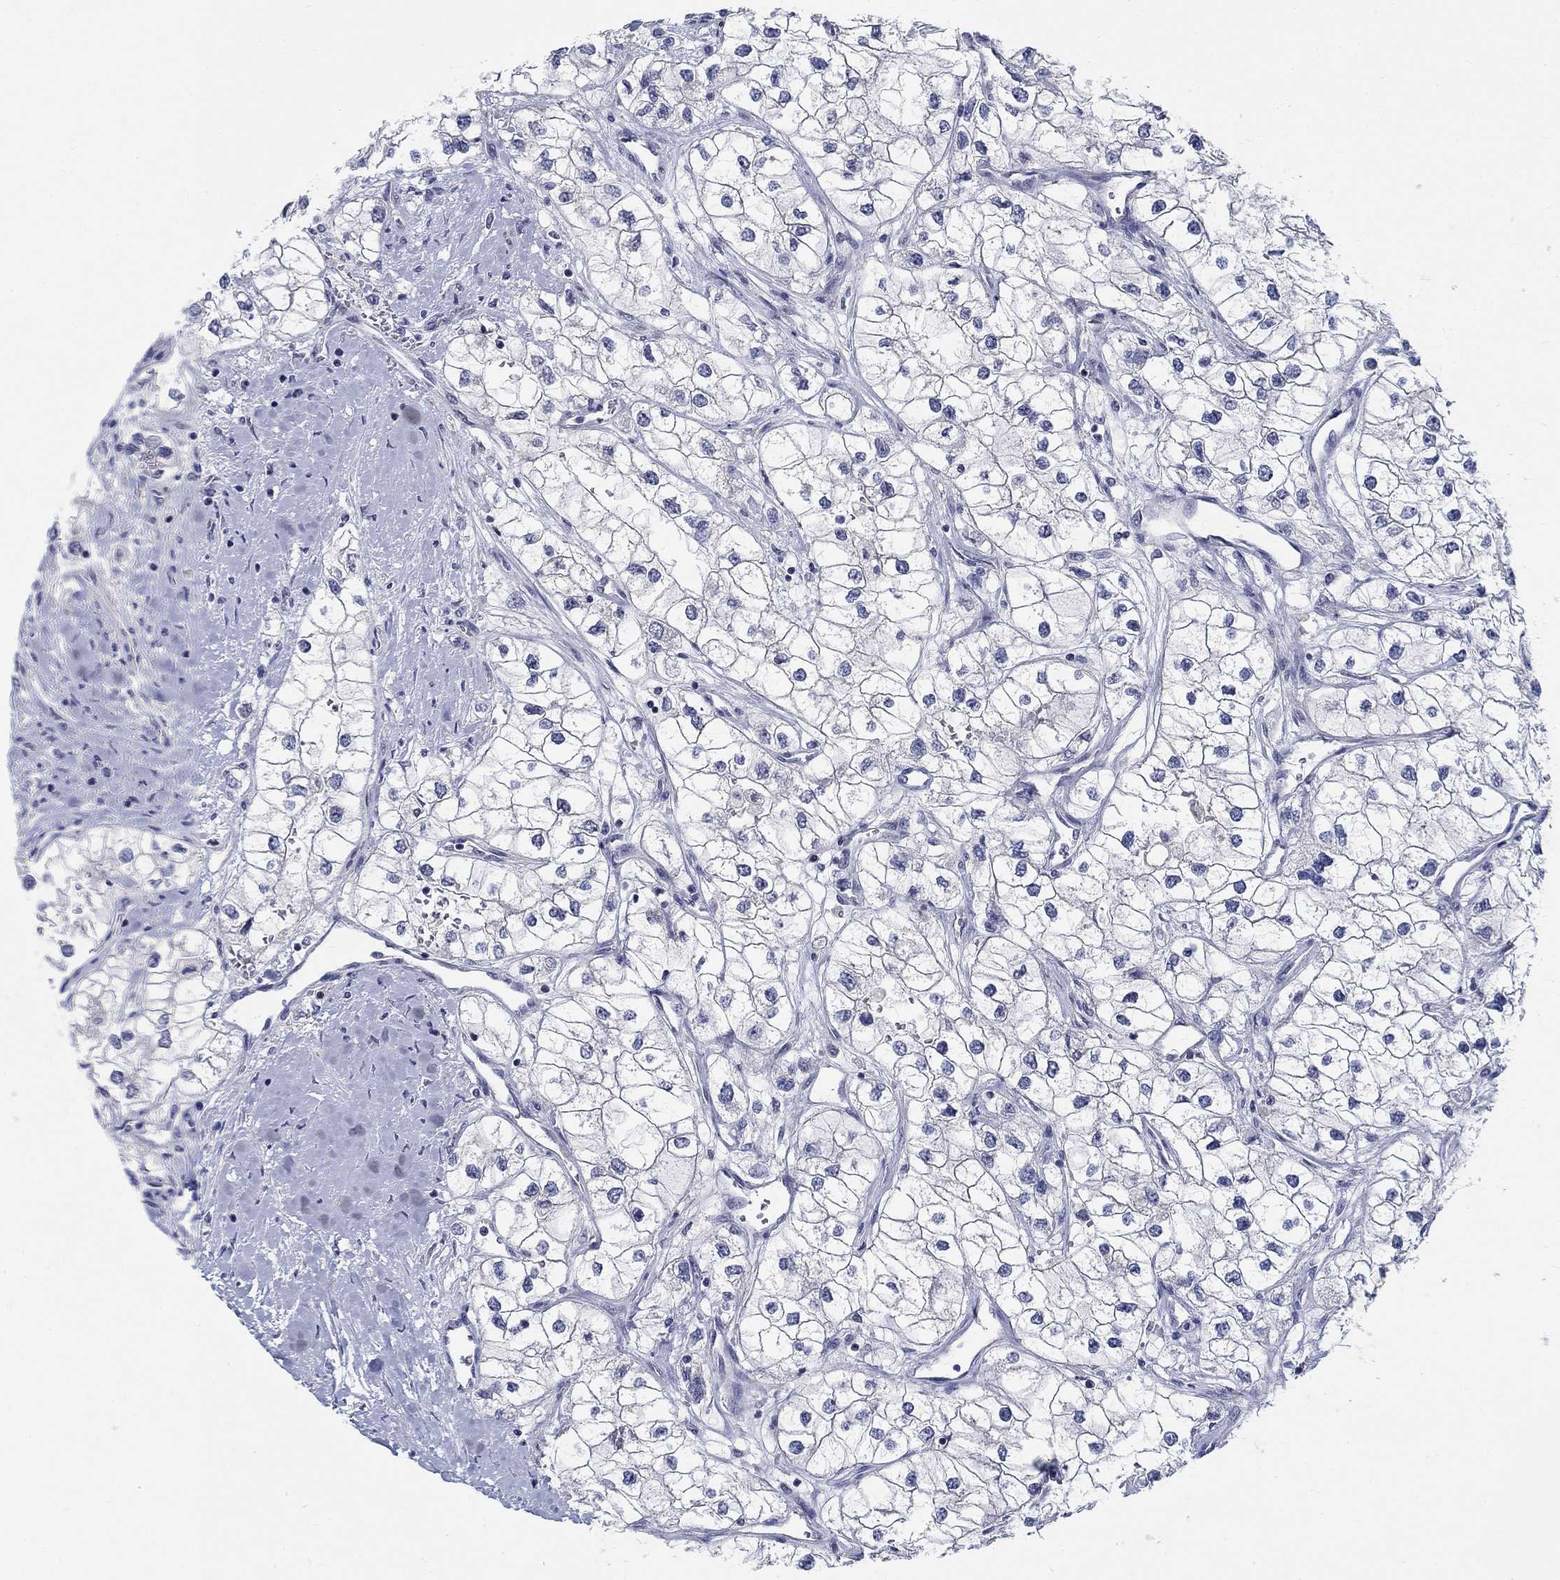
{"staining": {"intensity": "negative", "quantity": "none", "location": "none"}, "tissue": "renal cancer", "cell_type": "Tumor cells", "image_type": "cancer", "snomed": [{"axis": "morphology", "description": "Adenocarcinoma, NOS"}, {"axis": "topography", "description": "Kidney"}], "caption": "Immunohistochemistry of human renal adenocarcinoma demonstrates no staining in tumor cells.", "gene": "SMIM18", "patient": {"sex": "male", "age": 59}}